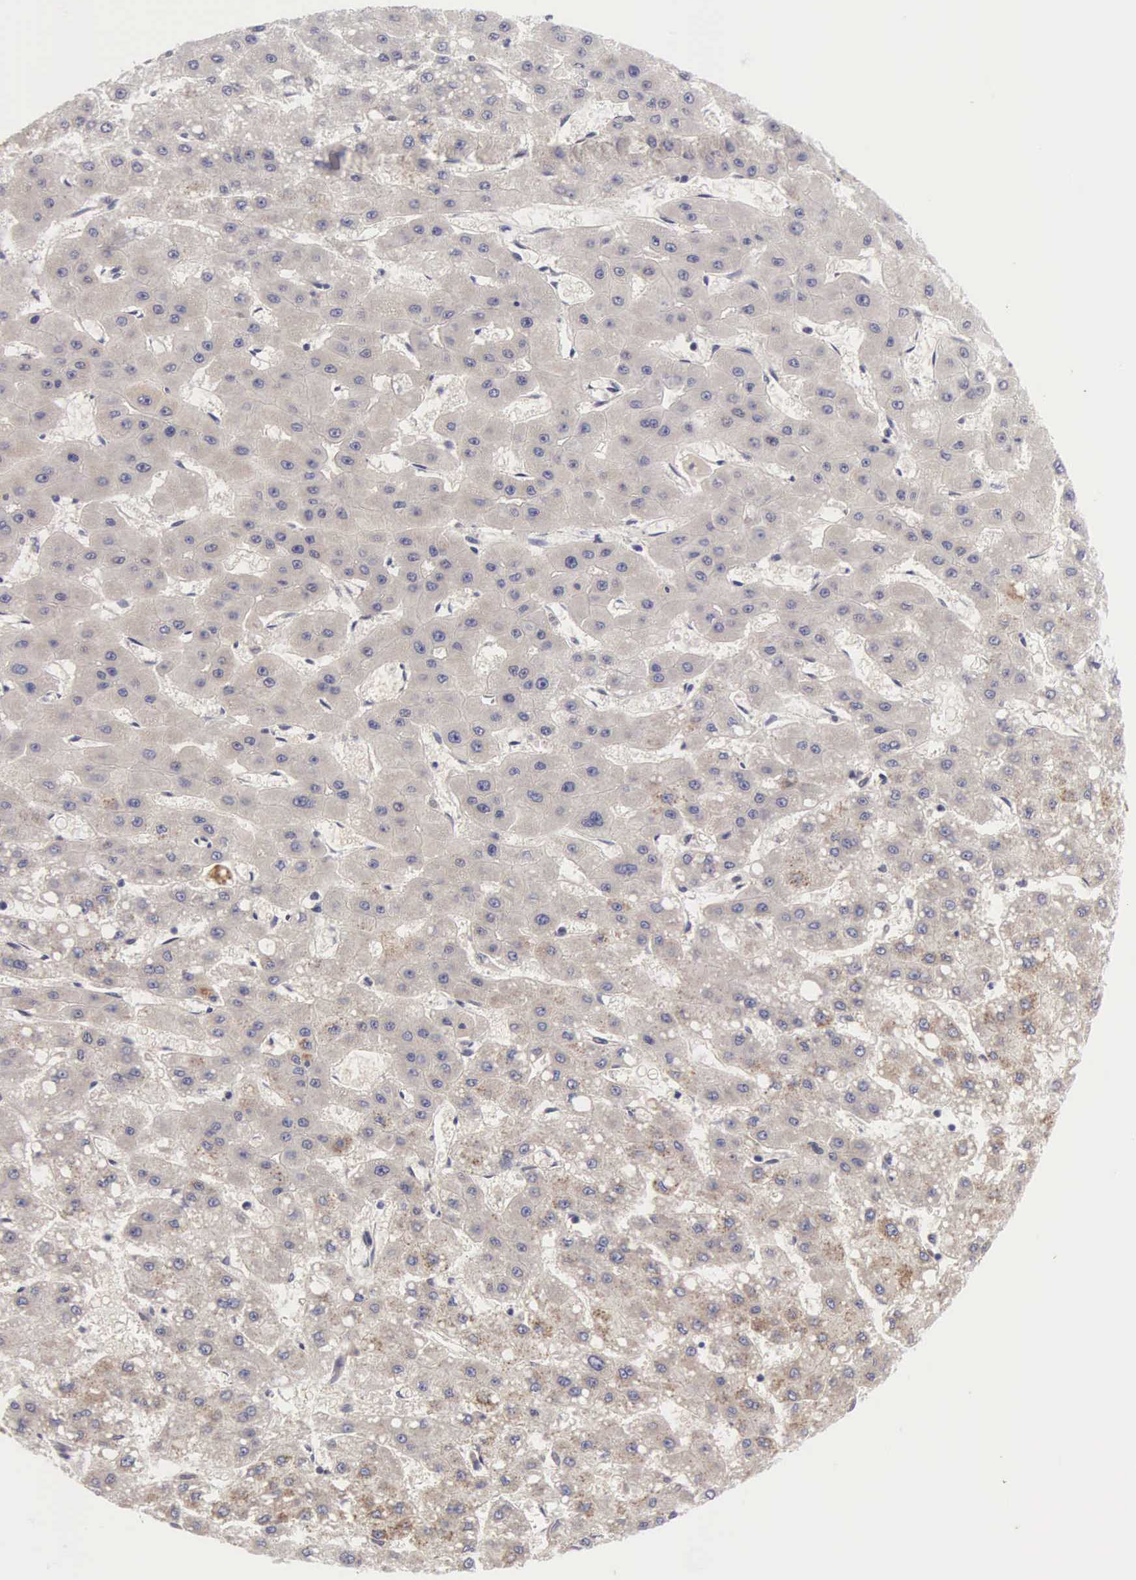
{"staining": {"intensity": "weak", "quantity": "<25%", "location": "cytoplasmic/membranous"}, "tissue": "liver cancer", "cell_type": "Tumor cells", "image_type": "cancer", "snomed": [{"axis": "morphology", "description": "Carcinoma, Hepatocellular, NOS"}, {"axis": "topography", "description": "Liver"}], "caption": "Immunohistochemistry micrograph of human liver cancer stained for a protein (brown), which exhibits no expression in tumor cells.", "gene": "SOX11", "patient": {"sex": "female", "age": 52}}